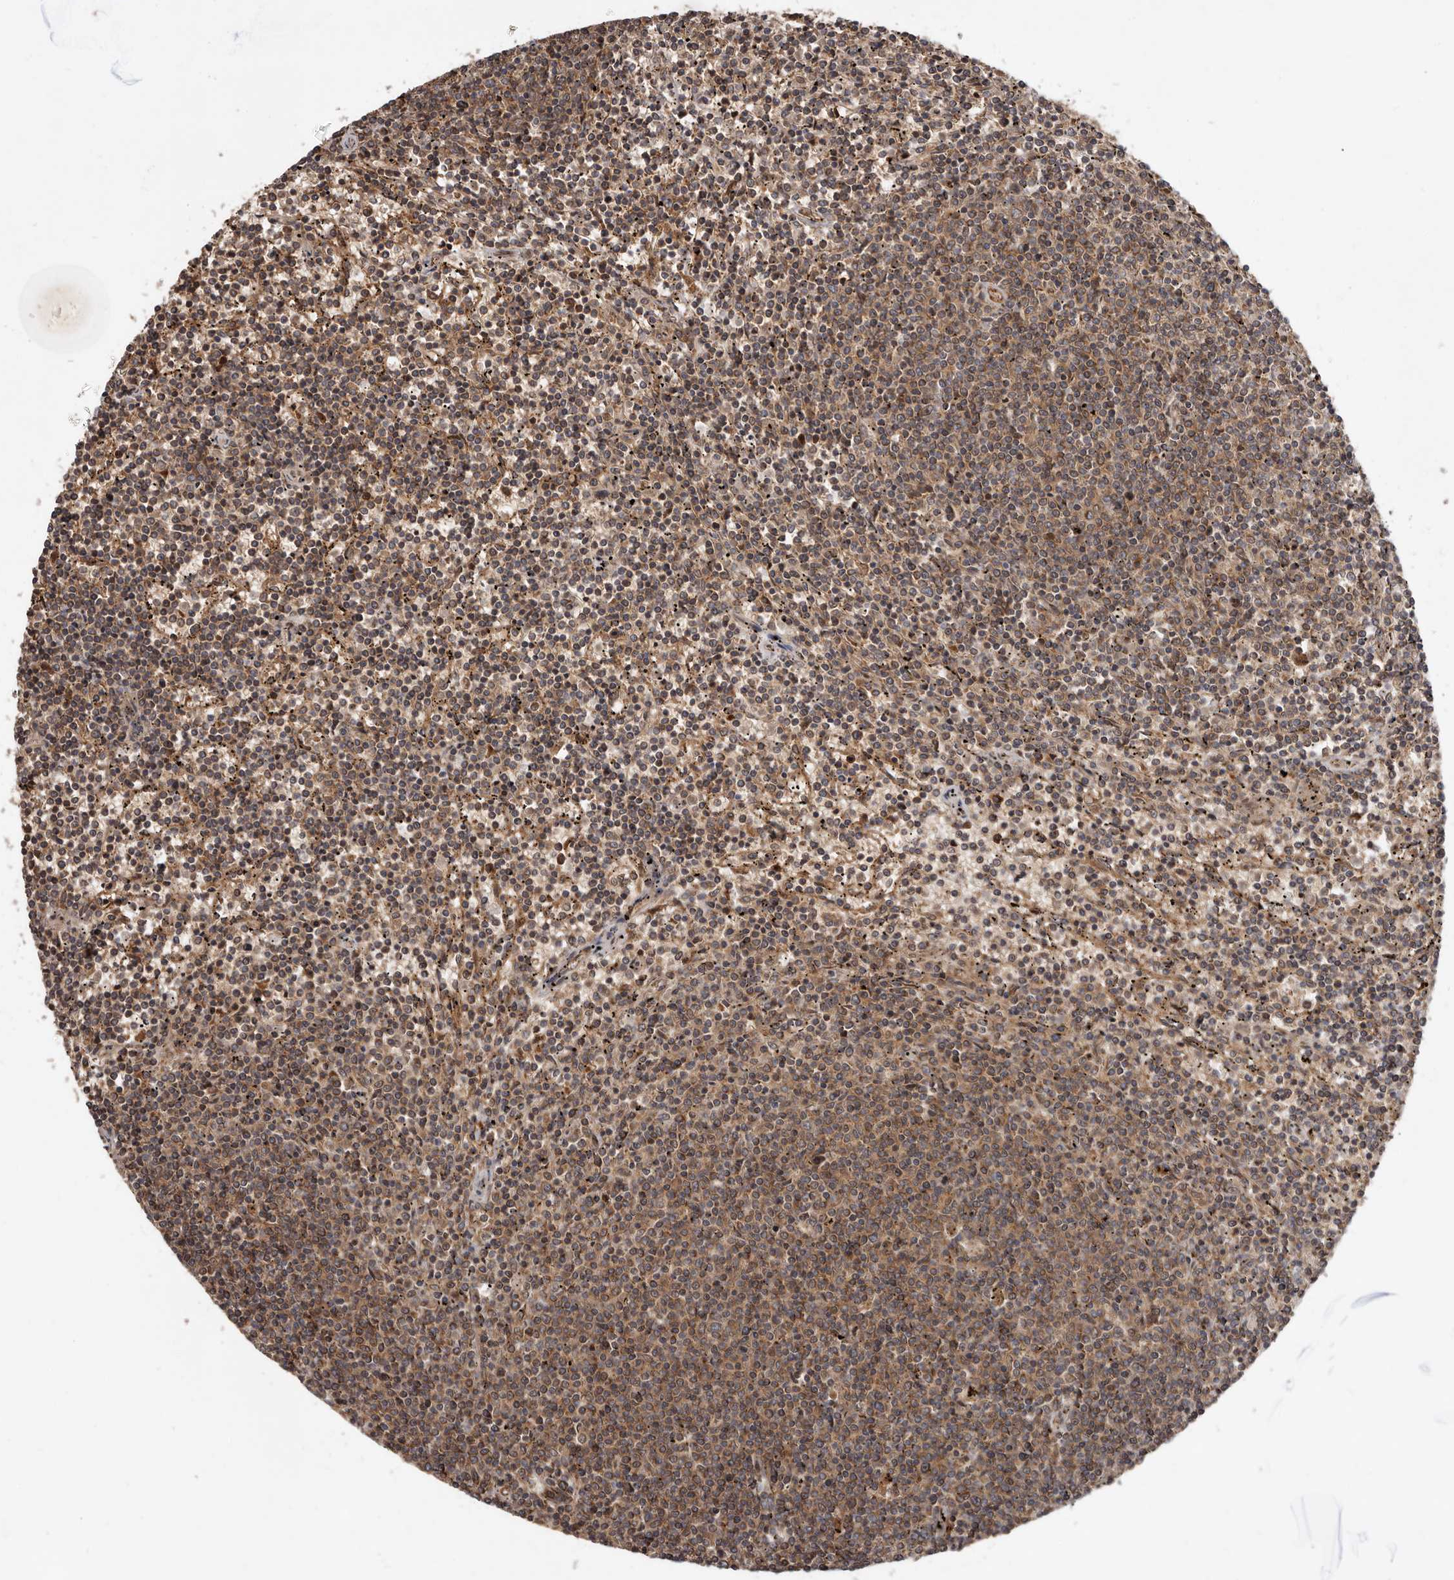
{"staining": {"intensity": "moderate", "quantity": ">75%", "location": "cytoplasmic/membranous"}, "tissue": "lymphoma", "cell_type": "Tumor cells", "image_type": "cancer", "snomed": [{"axis": "morphology", "description": "Malignant lymphoma, non-Hodgkin's type, Low grade"}, {"axis": "topography", "description": "Spleen"}], "caption": "Moderate cytoplasmic/membranous expression for a protein is appreciated in about >75% of tumor cells of lymphoma using immunohistochemistry (IHC).", "gene": "STK36", "patient": {"sex": "female", "age": 50}}